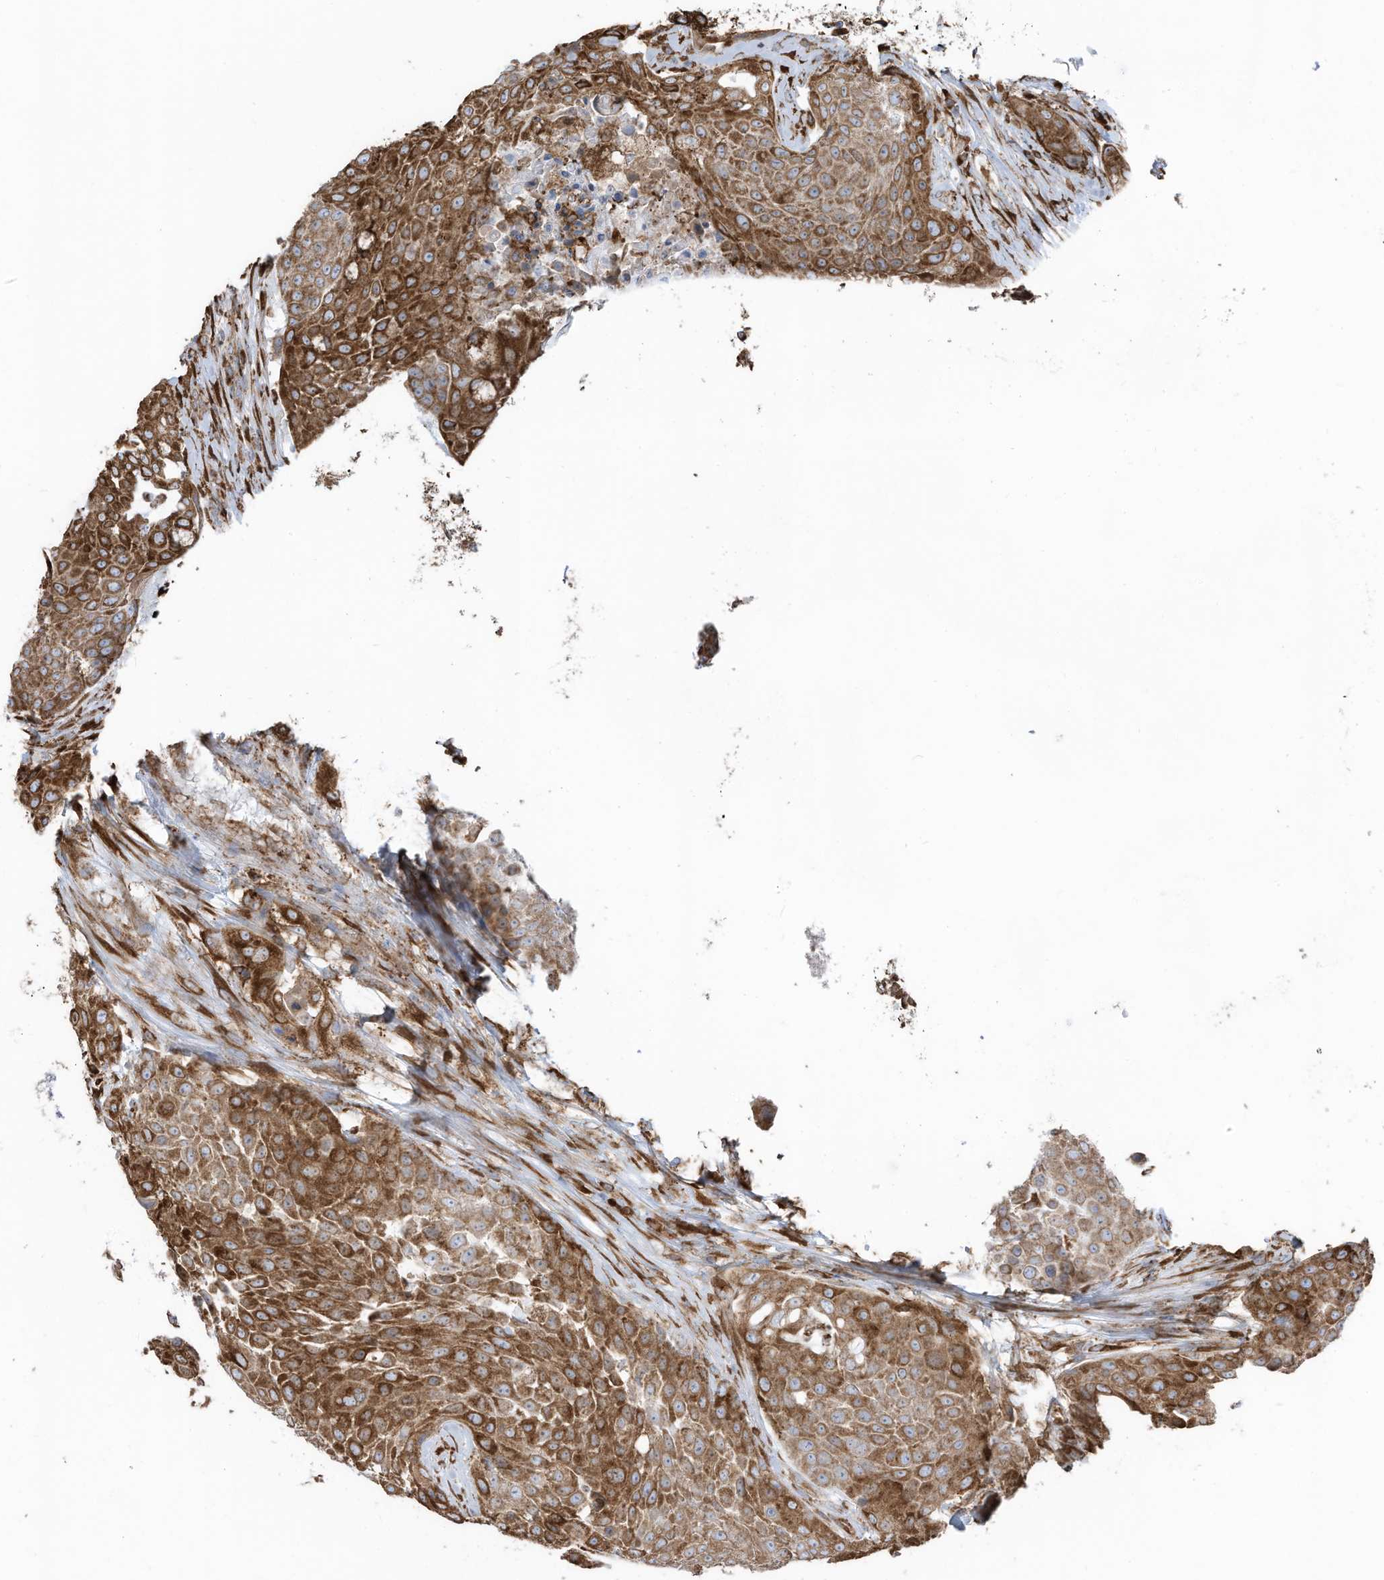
{"staining": {"intensity": "moderate", "quantity": ">75%", "location": "cytoplasmic/membranous"}, "tissue": "urothelial cancer", "cell_type": "Tumor cells", "image_type": "cancer", "snomed": [{"axis": "morphology", "description": "Urothelial carcinoma, High grade"}, {"axis": "topography", "description": "Urinary bladder"}], "caption": "A high-resolution photomicrograph shows IHC staining of urothelial cancer, which displays moderate cytoplasmic/membranous positivity in about >75% of tumor cells.", "gene": "ZNF354C", "patient": {"sex": "female", "age": 63}}